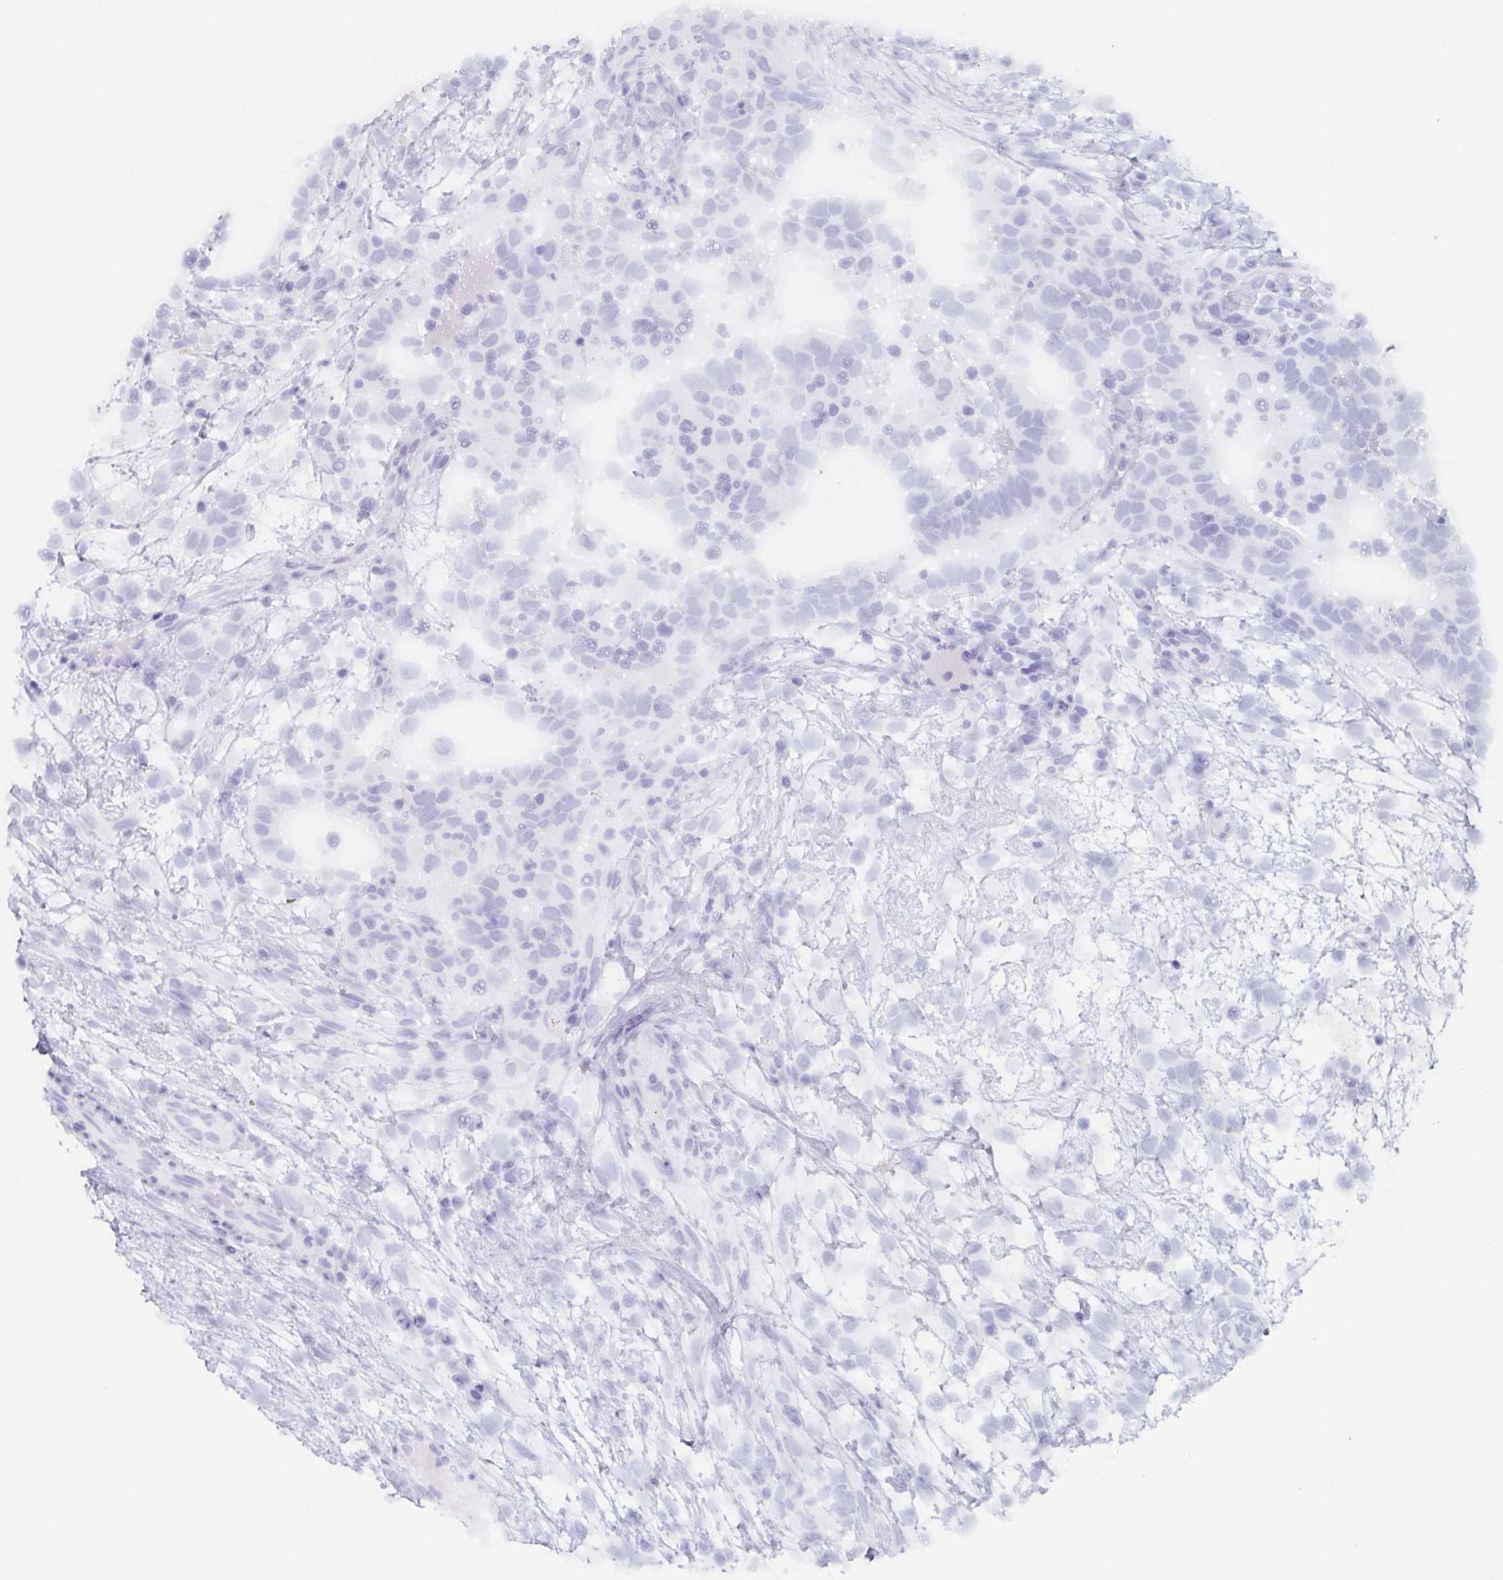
{"staining": {"intensity": "negative", "quantity": "none", "location": "none"}, "tissue": "testis cancer", "cell_type": "Tumor cells", "image_type": "cancer", "snomed": [{"axis": "morphology", "description": "Carcinoma, Embryonal, NOS"}, {"axis": "topography", "description": "Testis"}], "caption": "Tumor cells show no significant staining in embryonal carcinoma (testis).", "gene": "AGFG2", "patient": {"sex": "male", "age": 32}}